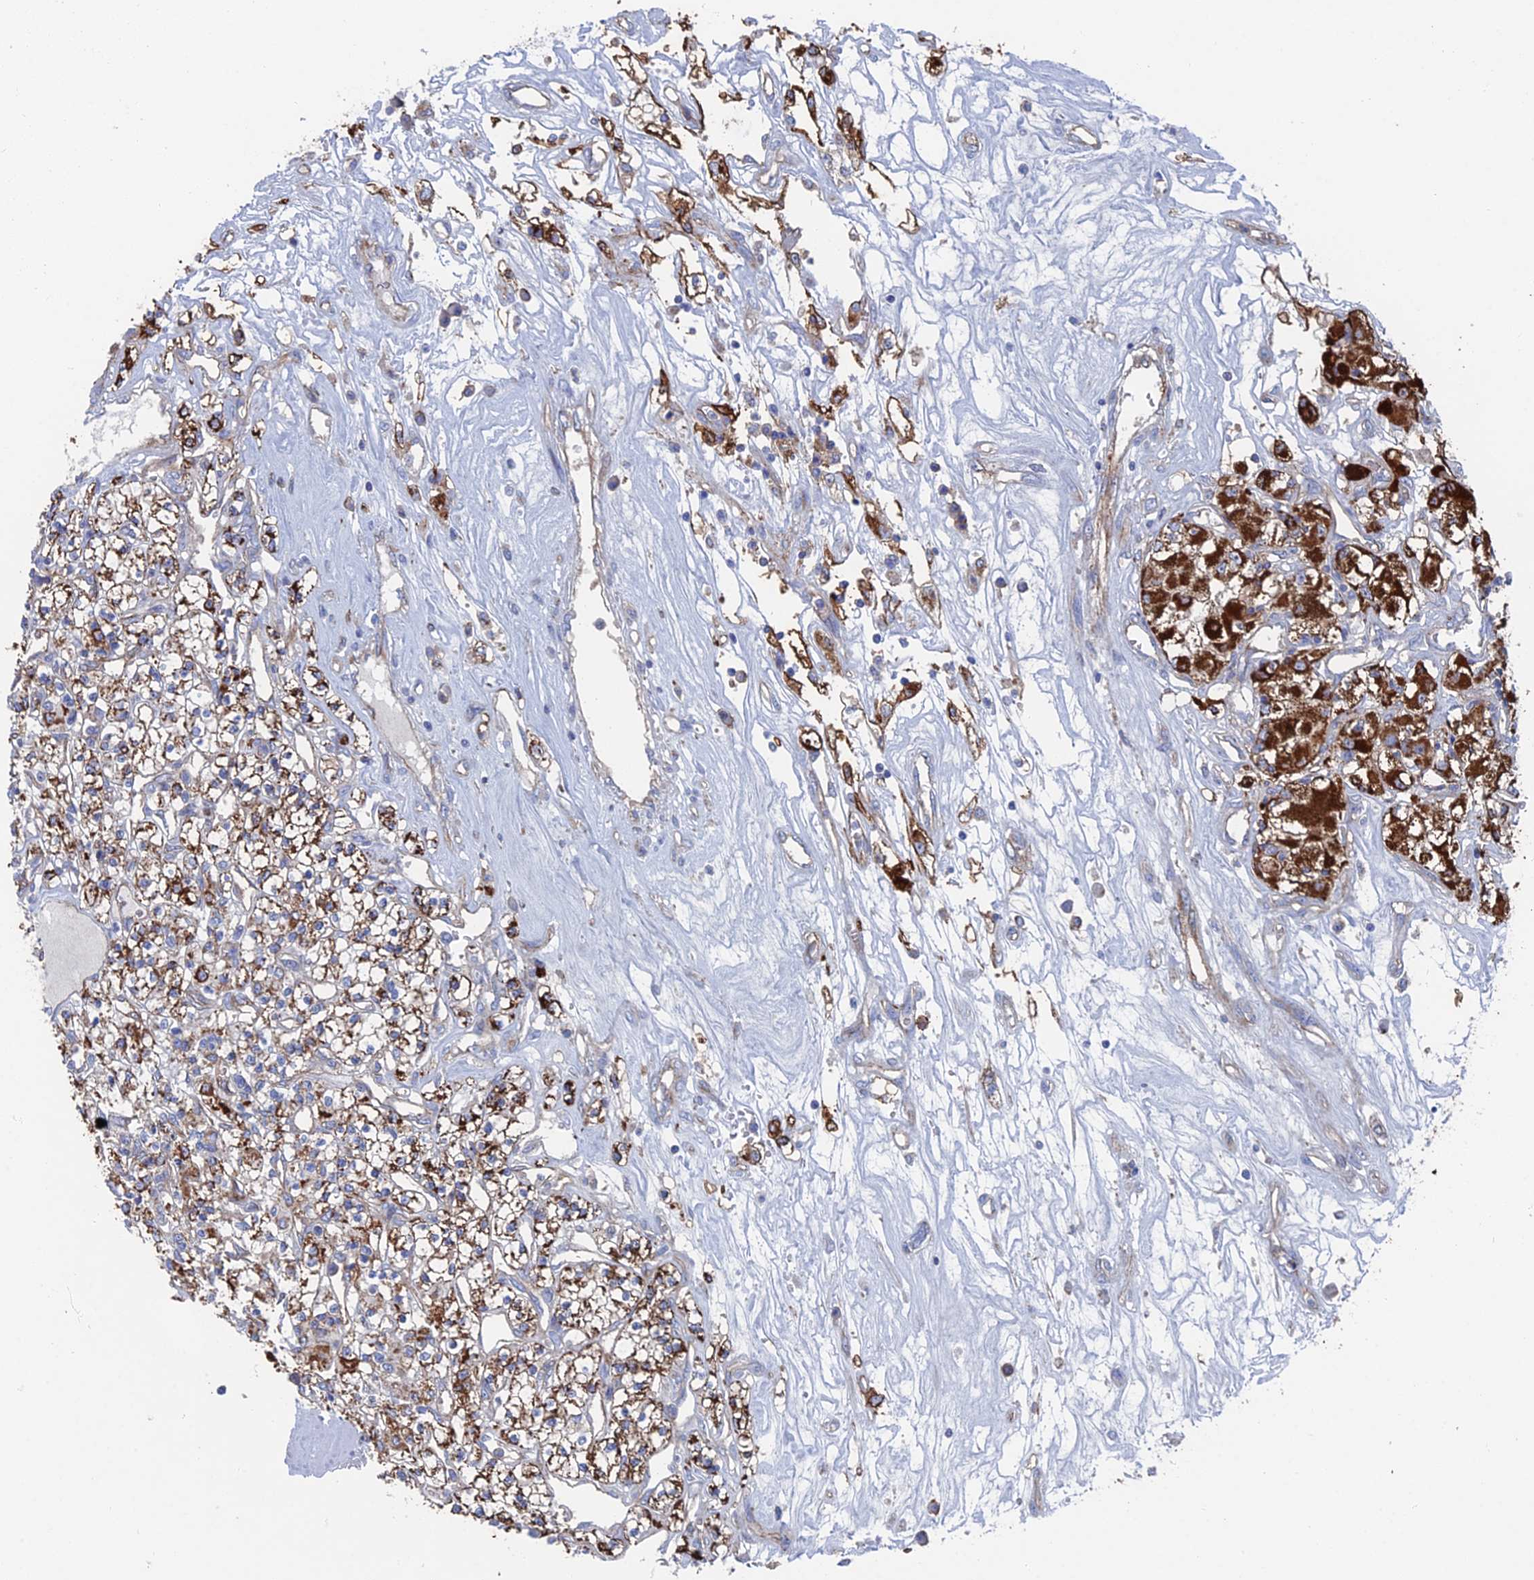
{"staining": {"intensity": "strong", "quantity": "25%-75%", "location": "cytoplasmic/membranous"}, "tissue": "renal cancer", "cell_type": "Tumor cells", "image_type": "cancer", "snomed": [{"axis": "morphology", "description": "Adenocarcinoma, NOS"}, {"axis": "topography", "description": "Kidney"}], "caption": "Renal adenocarcinoma stained with DAB IHC shows high levels of strong cytoplasmic/membranous expression in approximately 25%-75% of tumor cells.", "gene": "SNX11", "patient": {"sex": "female", "age": 59}}